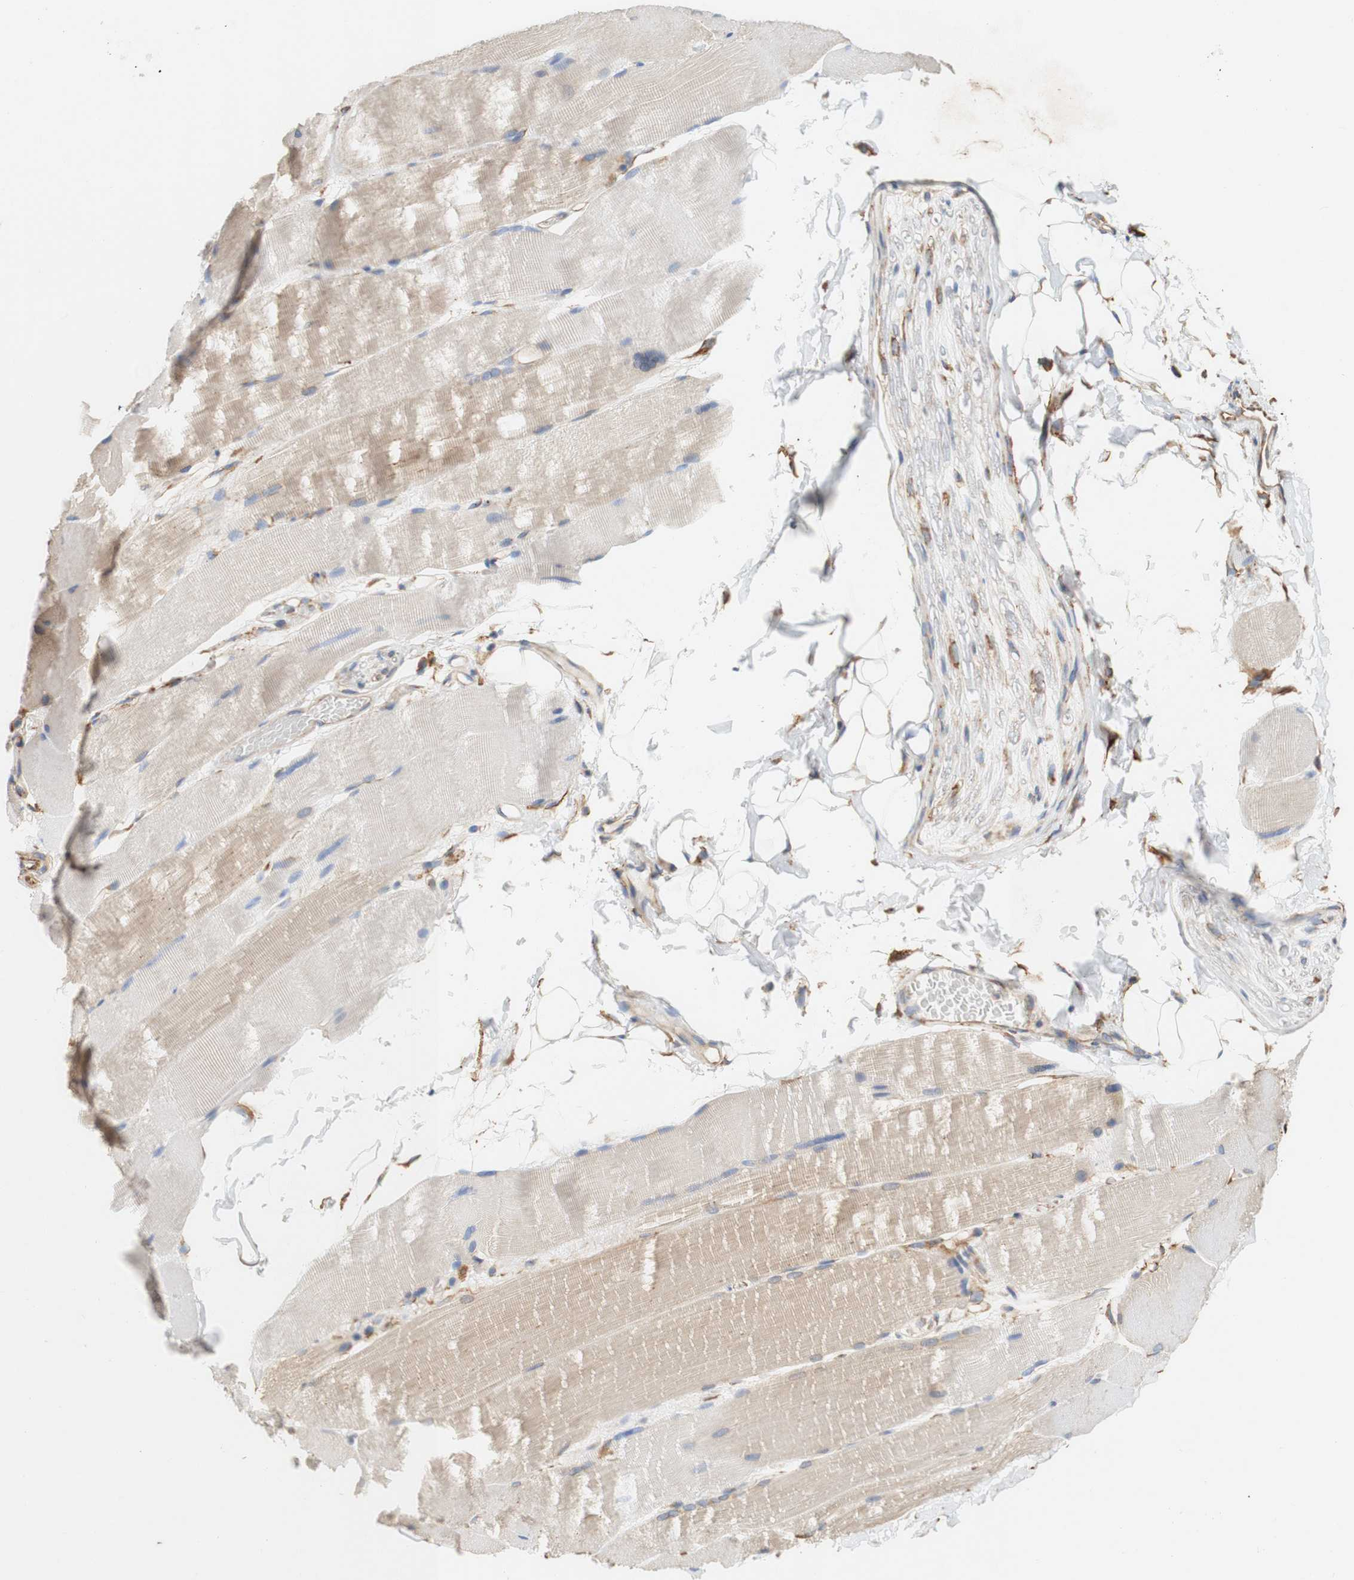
{"staining": {"intensity": "weak", "quantity": "25%-75%", "location": "cytoplasmic/membranous"}, "tissue": "skeletal muscle", "cell_type": "Myocytes", "image_type": "normal", "snomed": [{"axis": "morphology", "description": "Normal tissue, NOS"}, {"axis": "topography", "description": "Skin"}, {"axis": "topography", "description": "Skeletal muscle"}], "caption": "A brown stain shows weak cytoplasmic/membranous staining of a protein in myocytes of benign skeletal muscle. (IHC, brightfield microscopy, high magnification).", "gene": "EIF2AK4", "patient": {"sex": "male", "age": 83}}